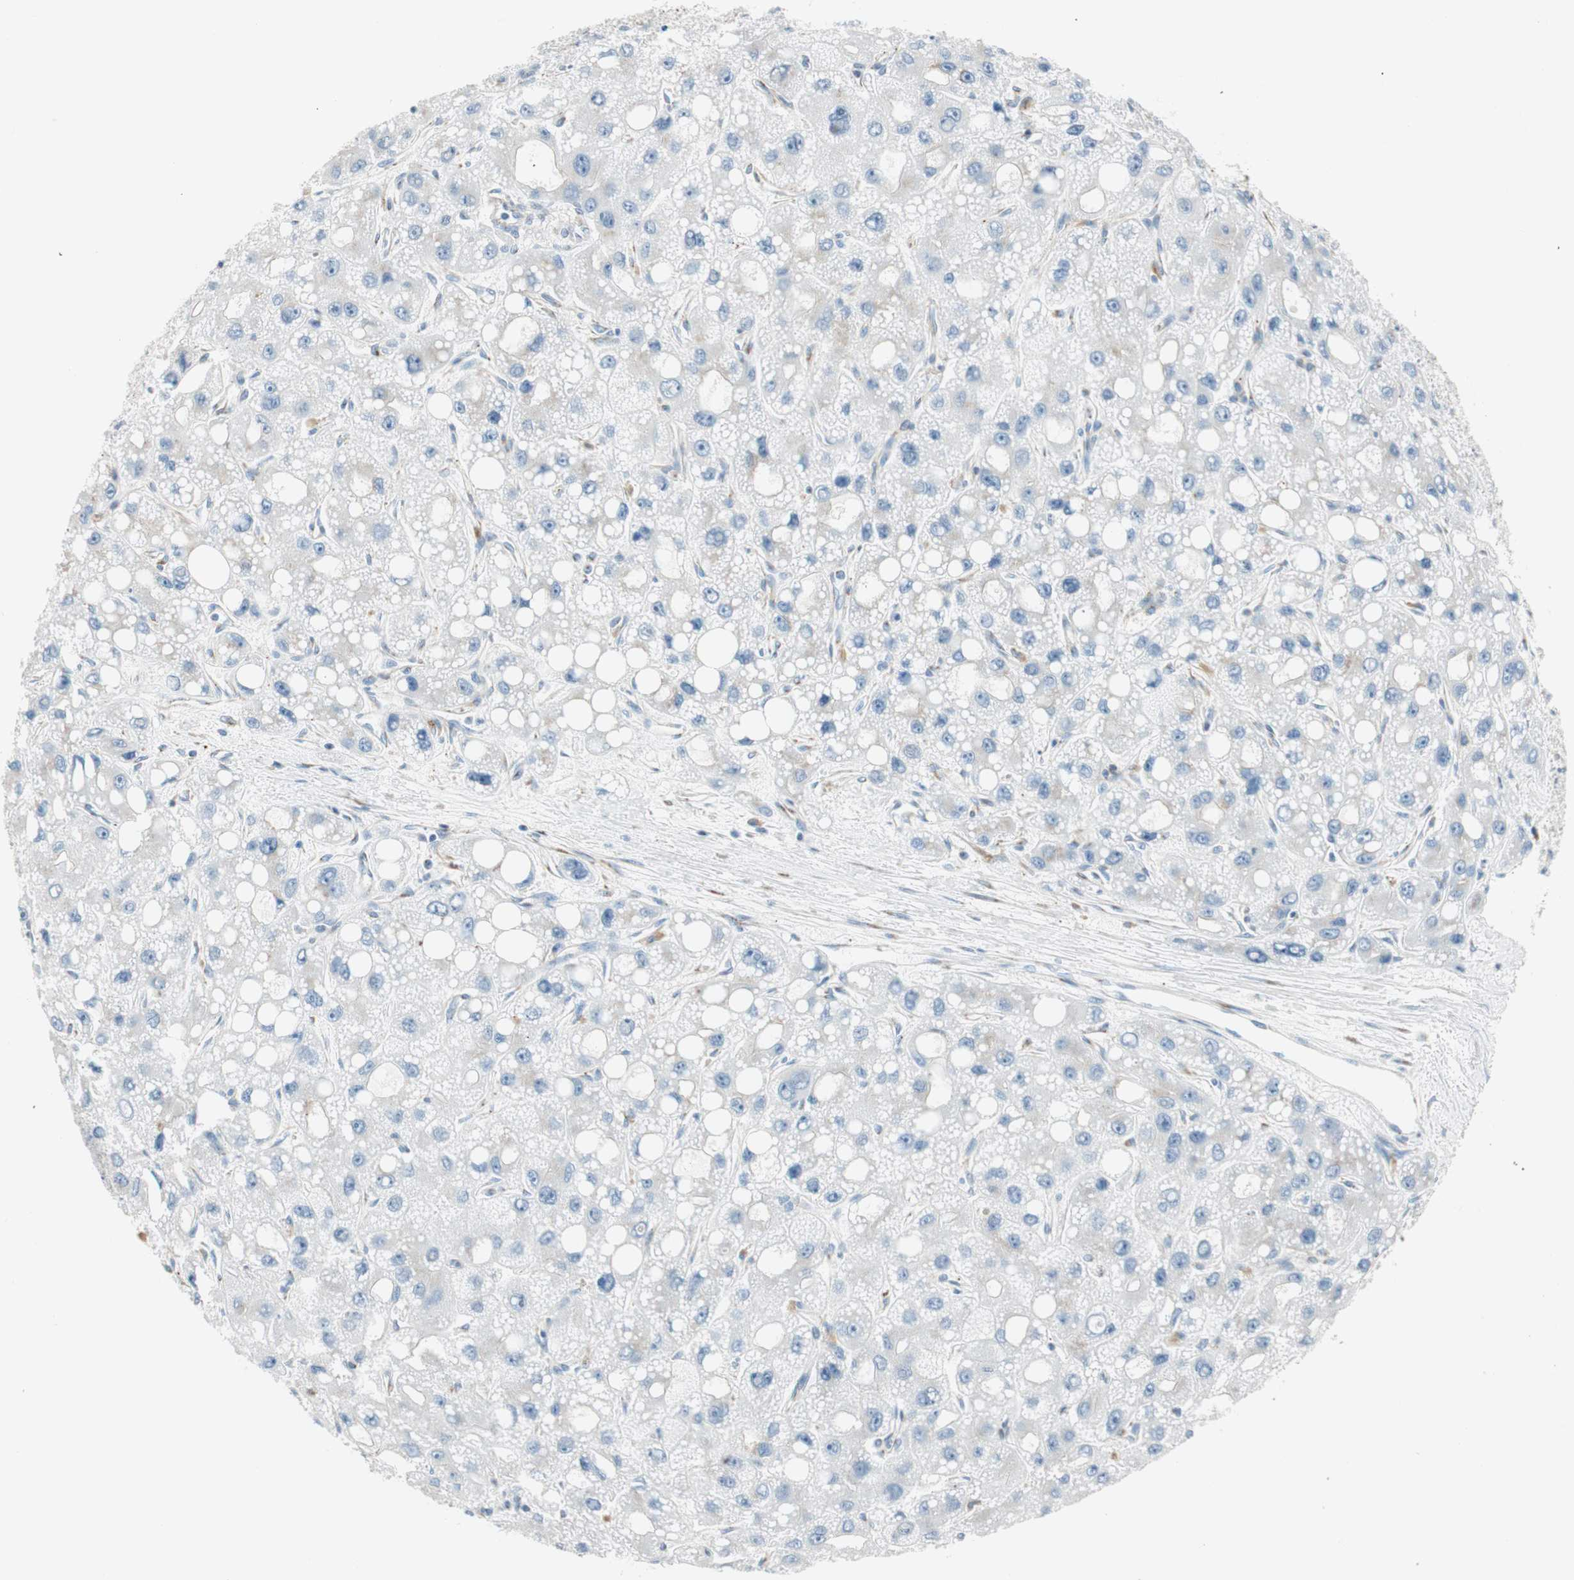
{"staining": {"intensity": "negative", "quantity": "none", "location": "none"}, "tissue": "liver cancer", "cell_type": "Tumor cells", "image_type": "cancer", "snomed": [{"axis": "morphology", "description": "Carcinoma, Hepatocellular, NOS"}, {"axis": "topography", "description": "Liver"}], "caption": "This micrograph is of liver cancer stained with immunohistochemistry to label a protein in brown with the nuclei are counter-stained blue. There is no staining in tumor cells.", "gene": "TMF1", "patient": {"sex": "male", "age": 55}}